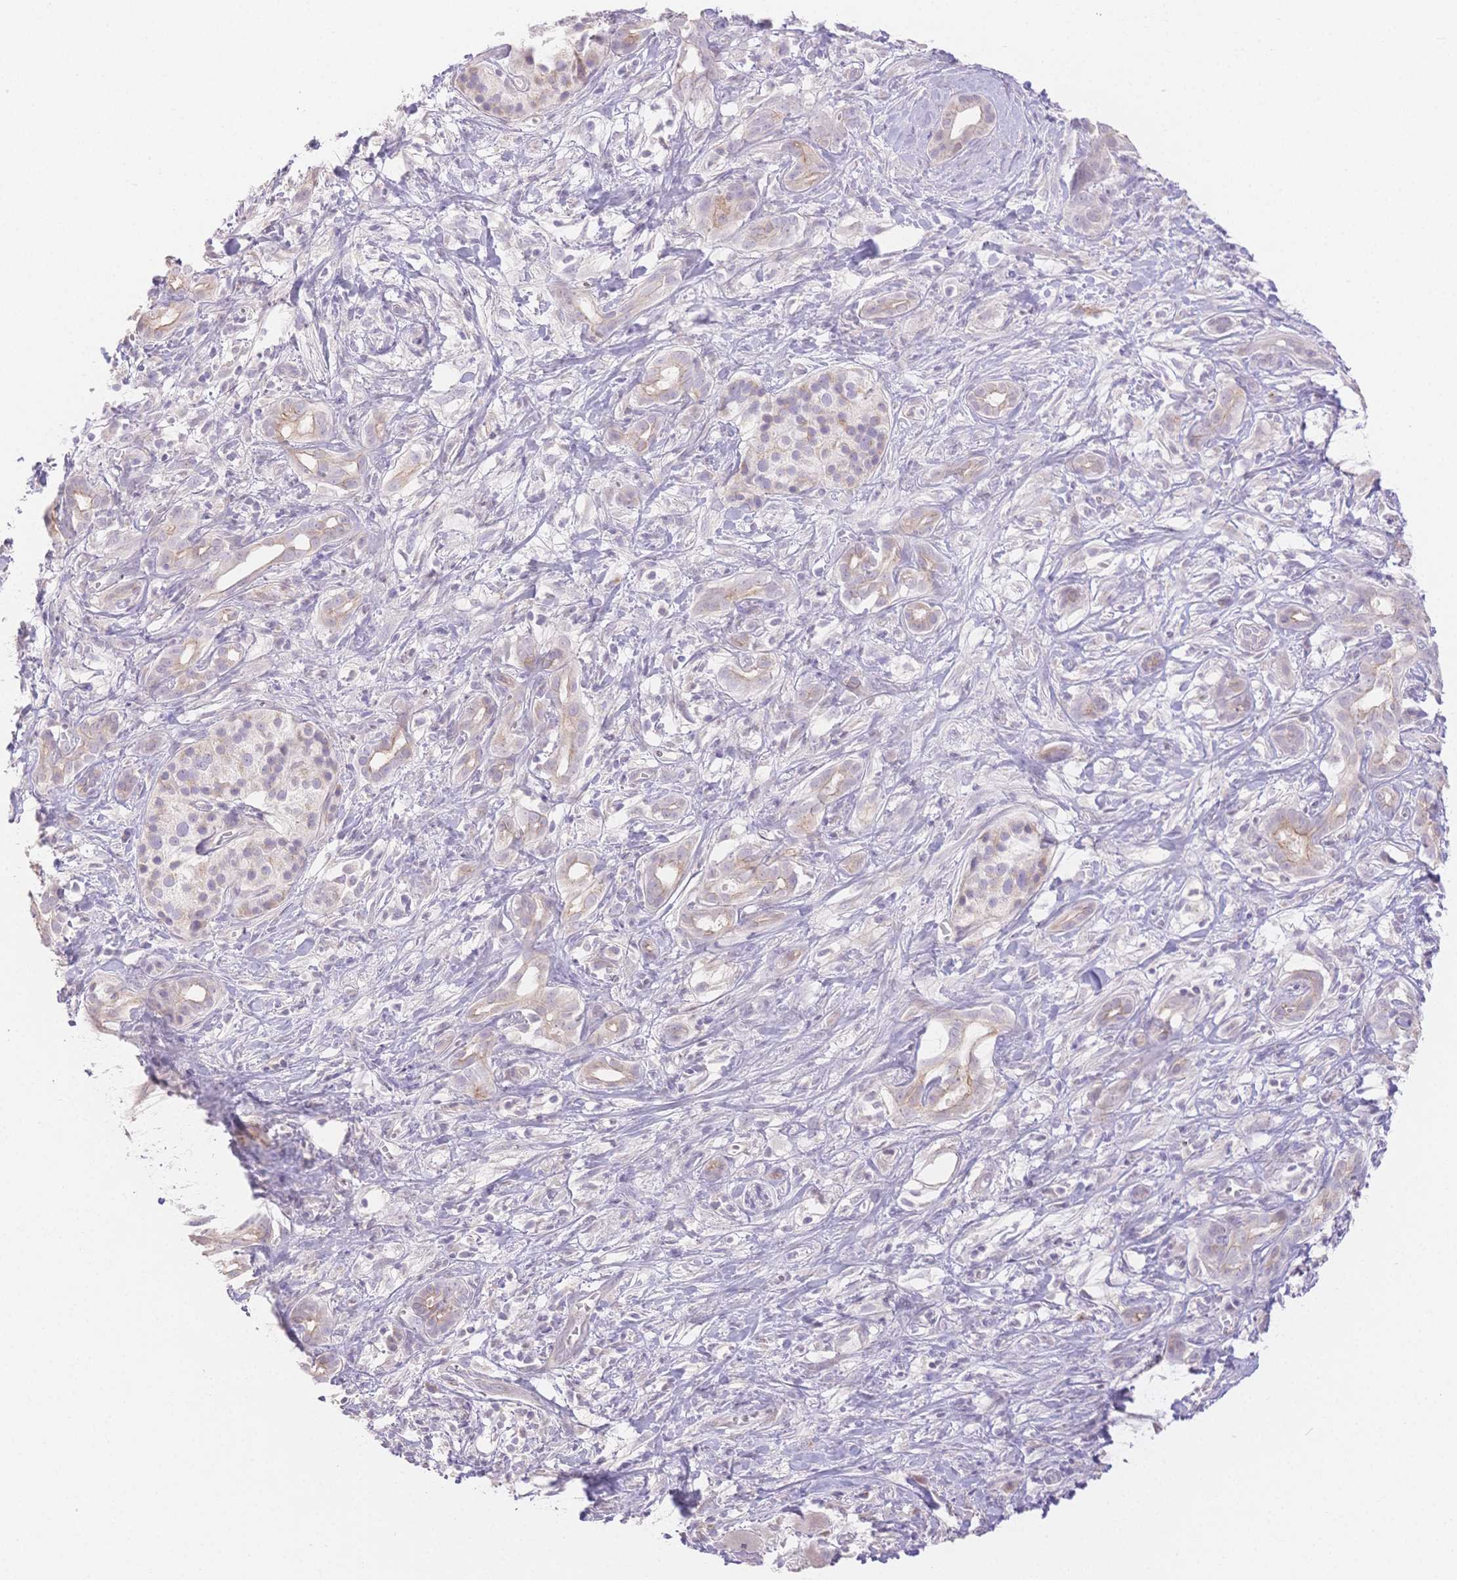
{"staining": {"intensity": "weak", "quantity": "25%-75%", "location": "cytoplasmic/membranous"}, "tissue": "pancreatic cancer", "cell_type": "Tumor cells", "image_type": "cancer", "snomed": [{"axis": "morphology", "description": "Adenocarcinoma, NOS"}, {"axis": "topography", "description": "Pancreas"}], "caption": "The micrograph reveals a brown stain indicating the presence of a protein in the cytoplasmic/membranous of tumor cells in pancreatic cancer.", "gene": "SUV39H2", "patient": {"sex": "male", "age": 61}}